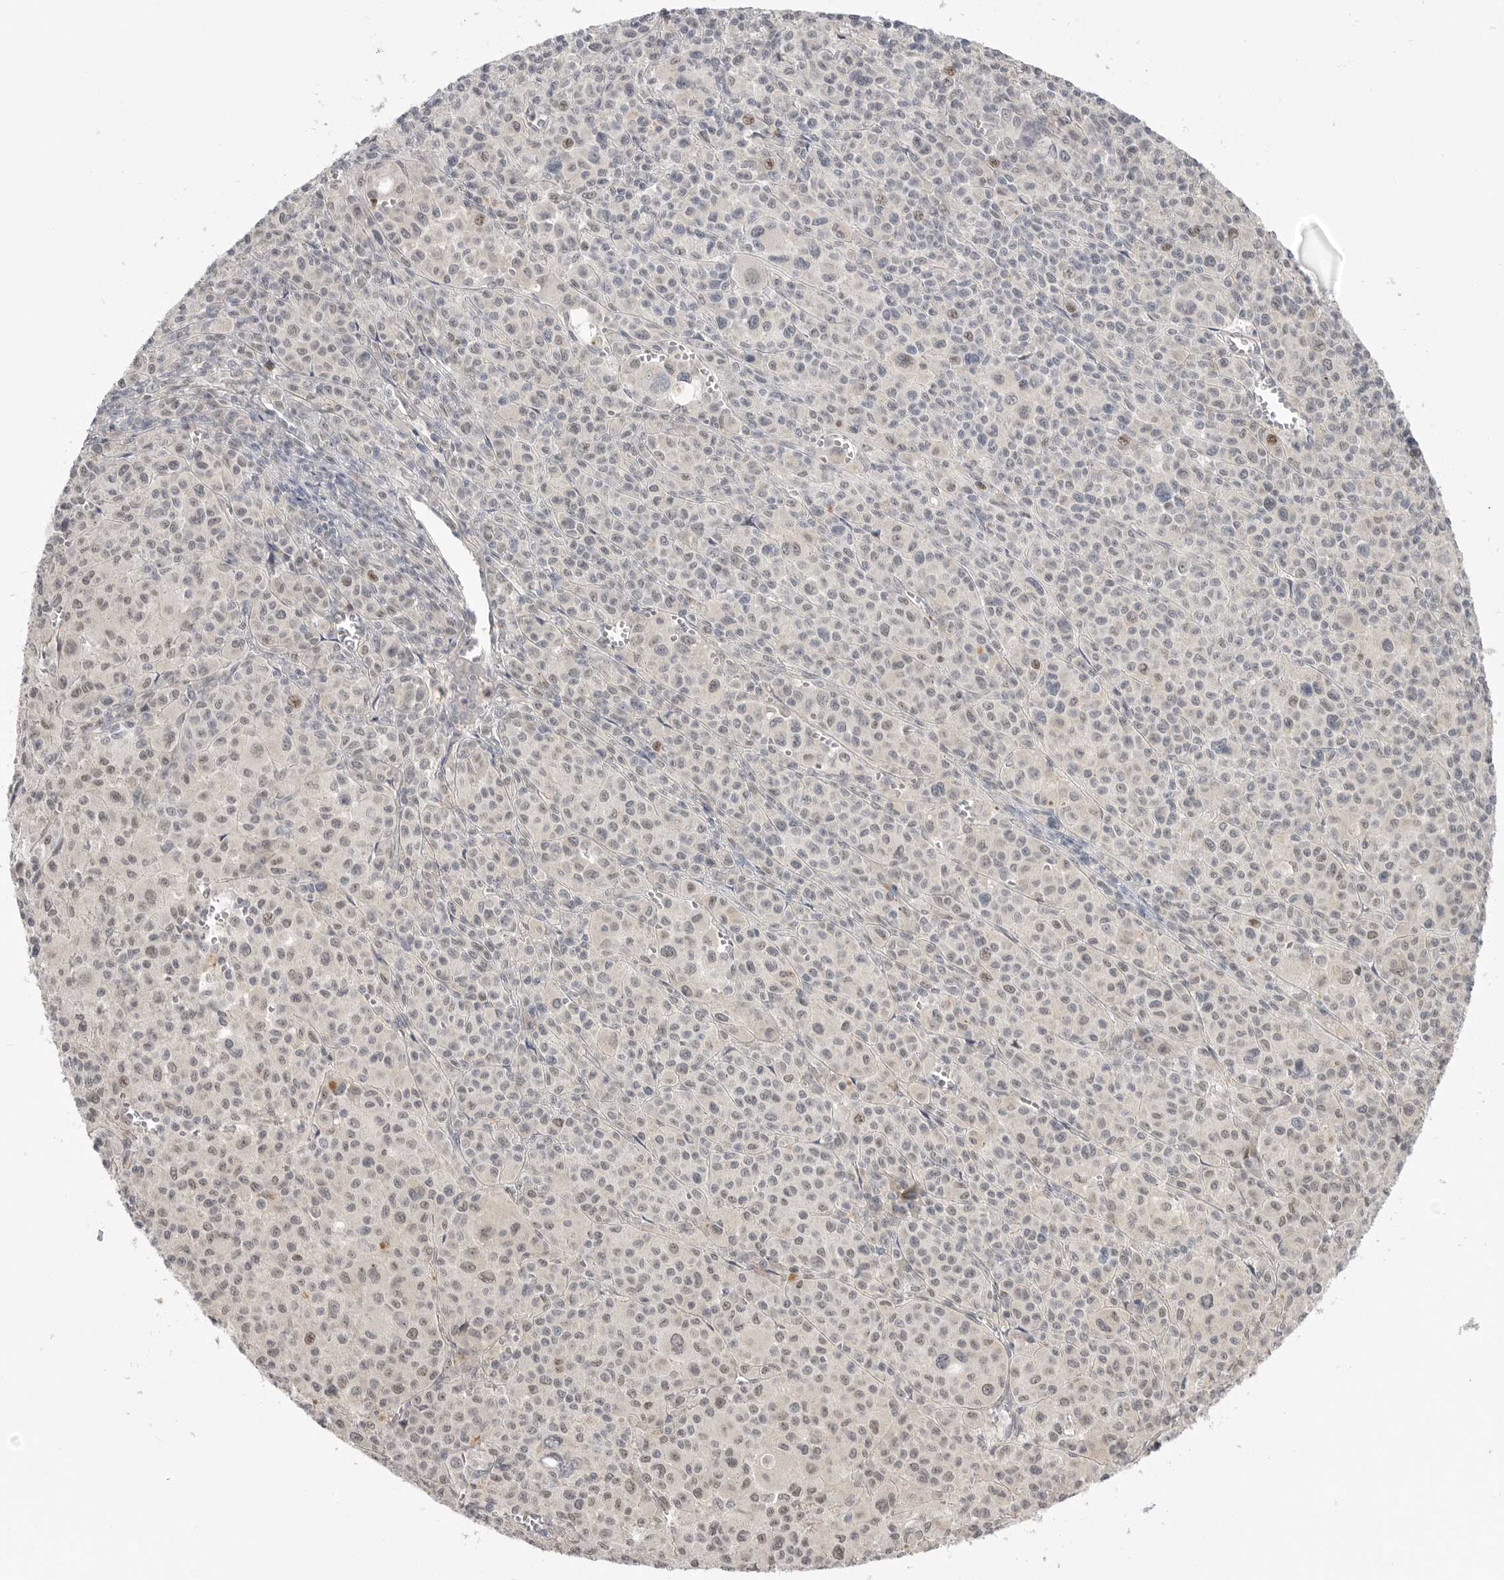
{"staining": {"intensity": "weak", "quantity": "25%-75%", "location": "nuclear"}, "tissue": "melanoma", "cell_type": "Tumor cells", "image_type": "cancer", "snomed": [{"axis": "morphology", "description": "Malignant melanoma, Metastatic site"}, {"axis": "topography", "description": "Skin"}], "caption": "The histopathology image demonstrates staining of malignant melanoma (metastatic site), revealing weak nuclear protein positivity (brown color) within tumor cells. Using DAB (brown) and hematoxylin (blue) stains, captured at high magnification using brightfield microscopy.", "gene": "GGT6", "patient": {"sex": "female", "age": 74}}